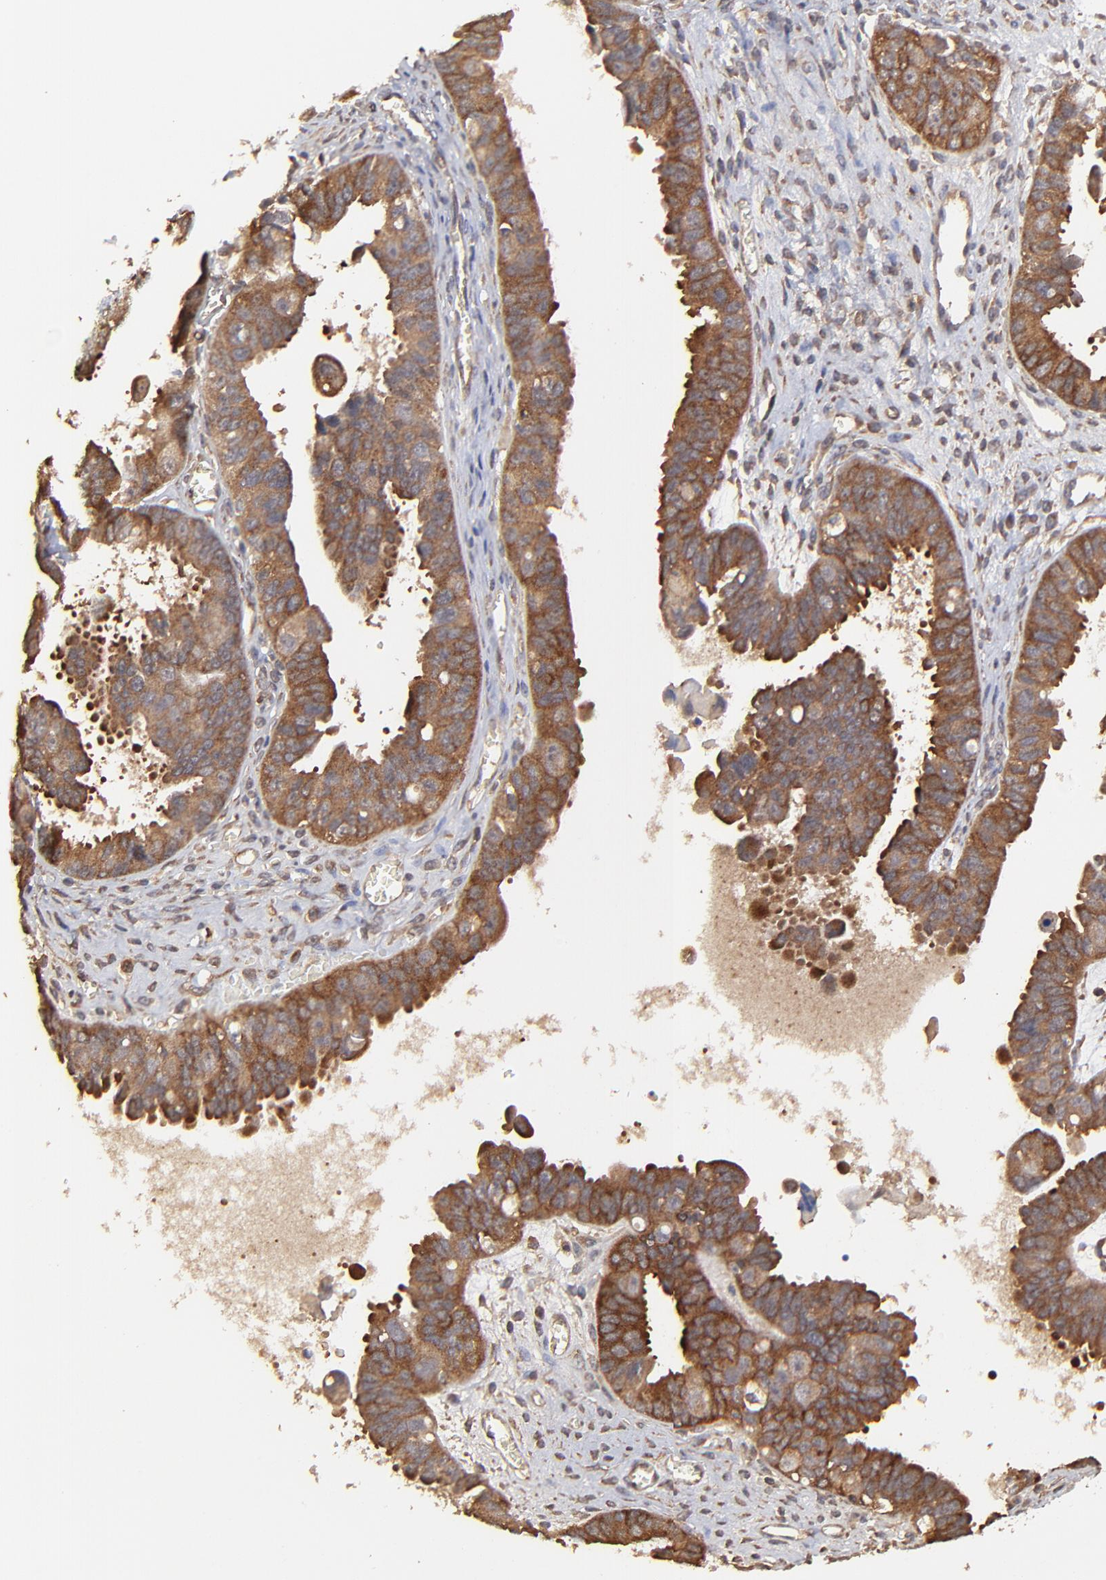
{"staining": {"intensity": "strong", "quantity": ">75%", "location": "cytoplasmic/membranous"}, "tissue": "ovarian cancer", "cell_type": "Tumor cells", "image_type": "cancer", "snomed": [{"axis": "morphology", "description": "Carcinoma, endometroid"}, {"axis": "topography", "description": "Ovary"}], "caption": "Human endometroid carcinoma (ovarian) stained for a protein (brown) shows strong cytoplasmic/membranous positive expression in about >75% of tumor cells.", "gene": "STON2", "patient": {"sex": "female", "age": 85}}